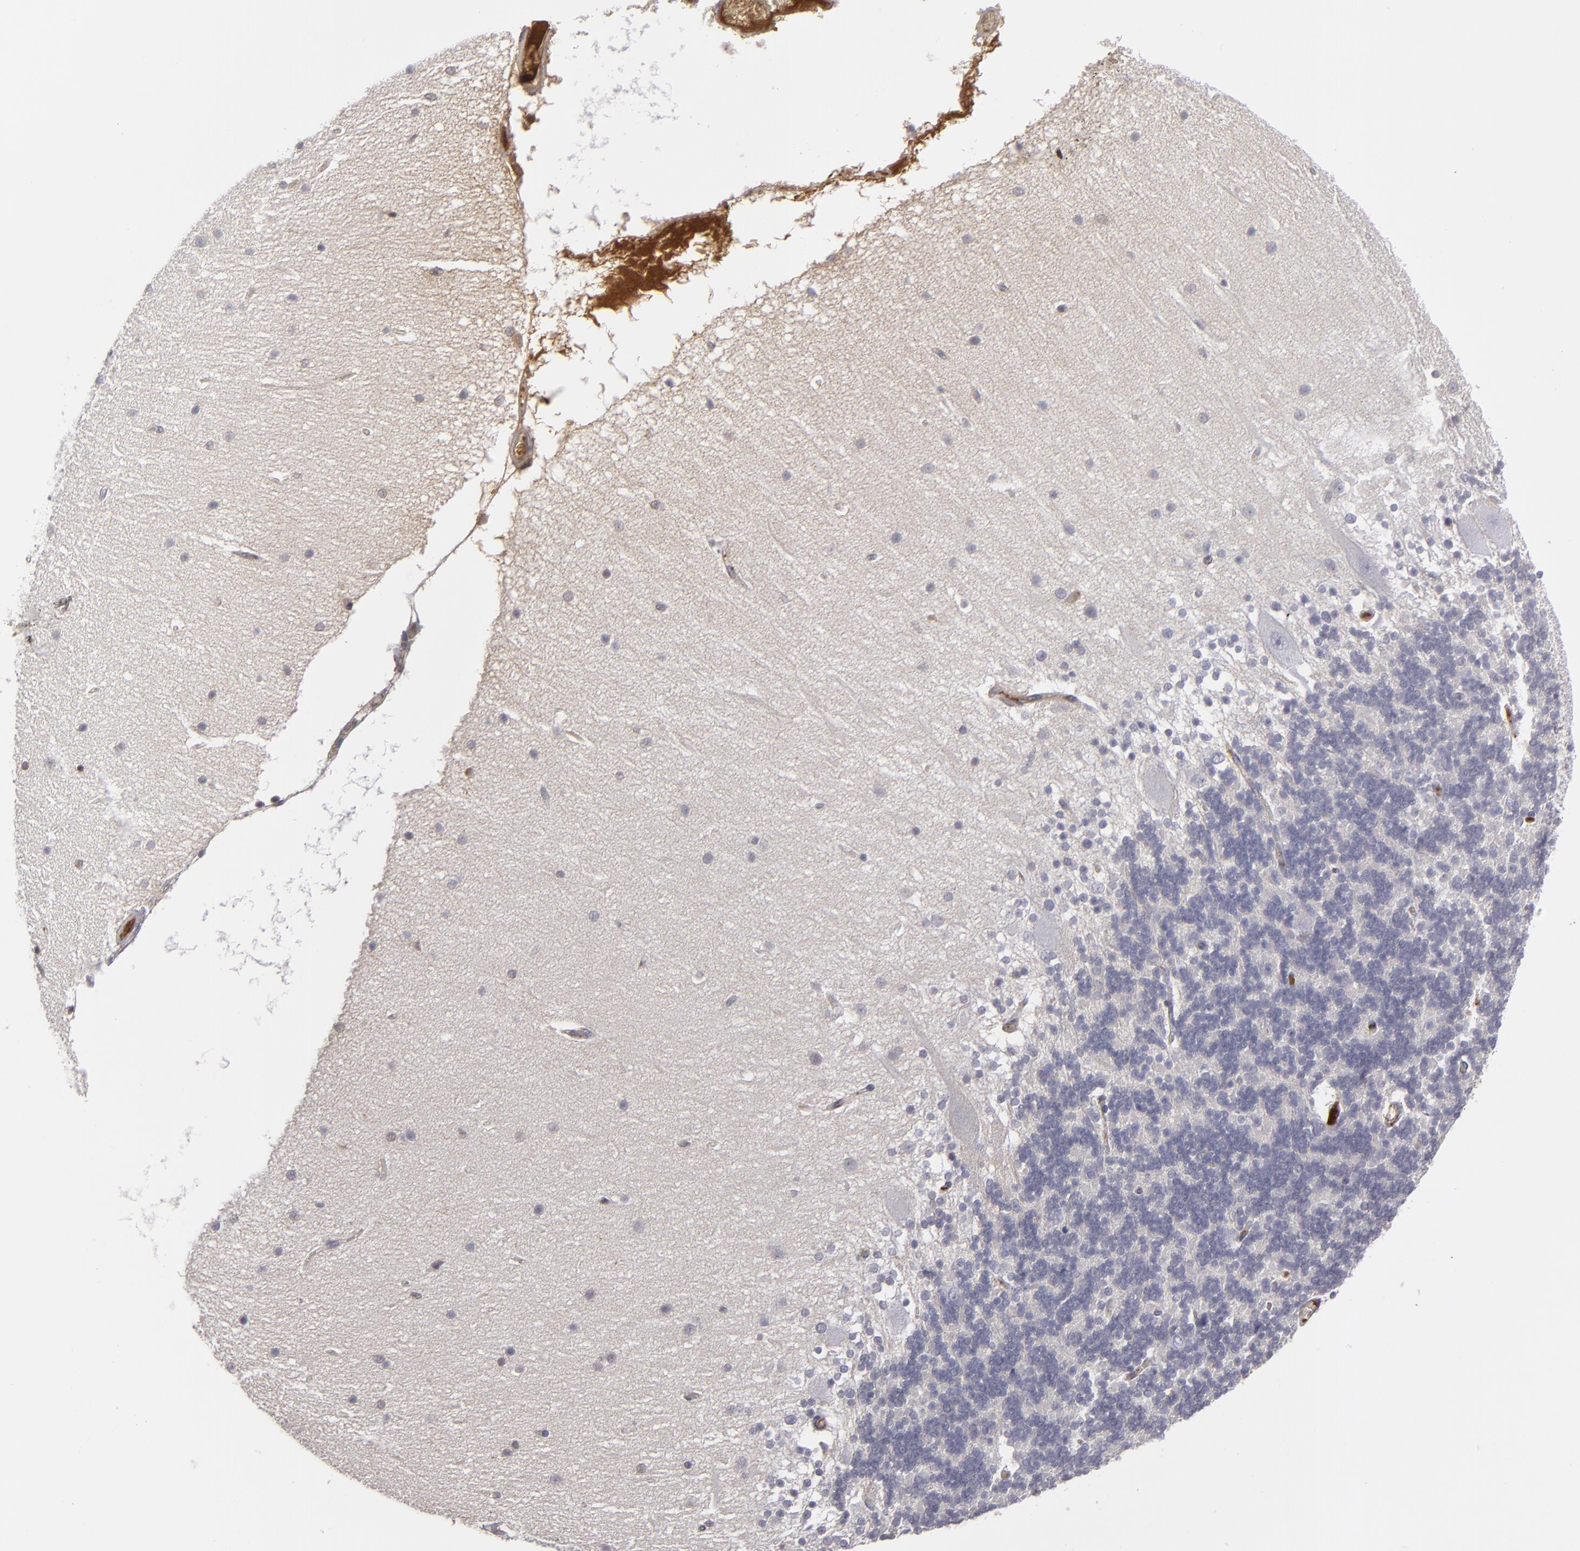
{"staining": {"intensity": "negative", "quantity": "none", "location": "none"}, "tissue": "cerebellum", "cell_type": "Cells in granular layer", "image_type": "normal", "snomed": [{"axis": "morphology", "description": "Normal tissue, NOS"}, {"axis": "topography", "description": "Cerebellum"}], "caption": "Cells in granular layer are negative for protein expression in benign human cerebellum. (IHC, brightfield microscopy, high magnification).", "gene": "LRG1", "patient": {"sex": "female", "age": 54}}